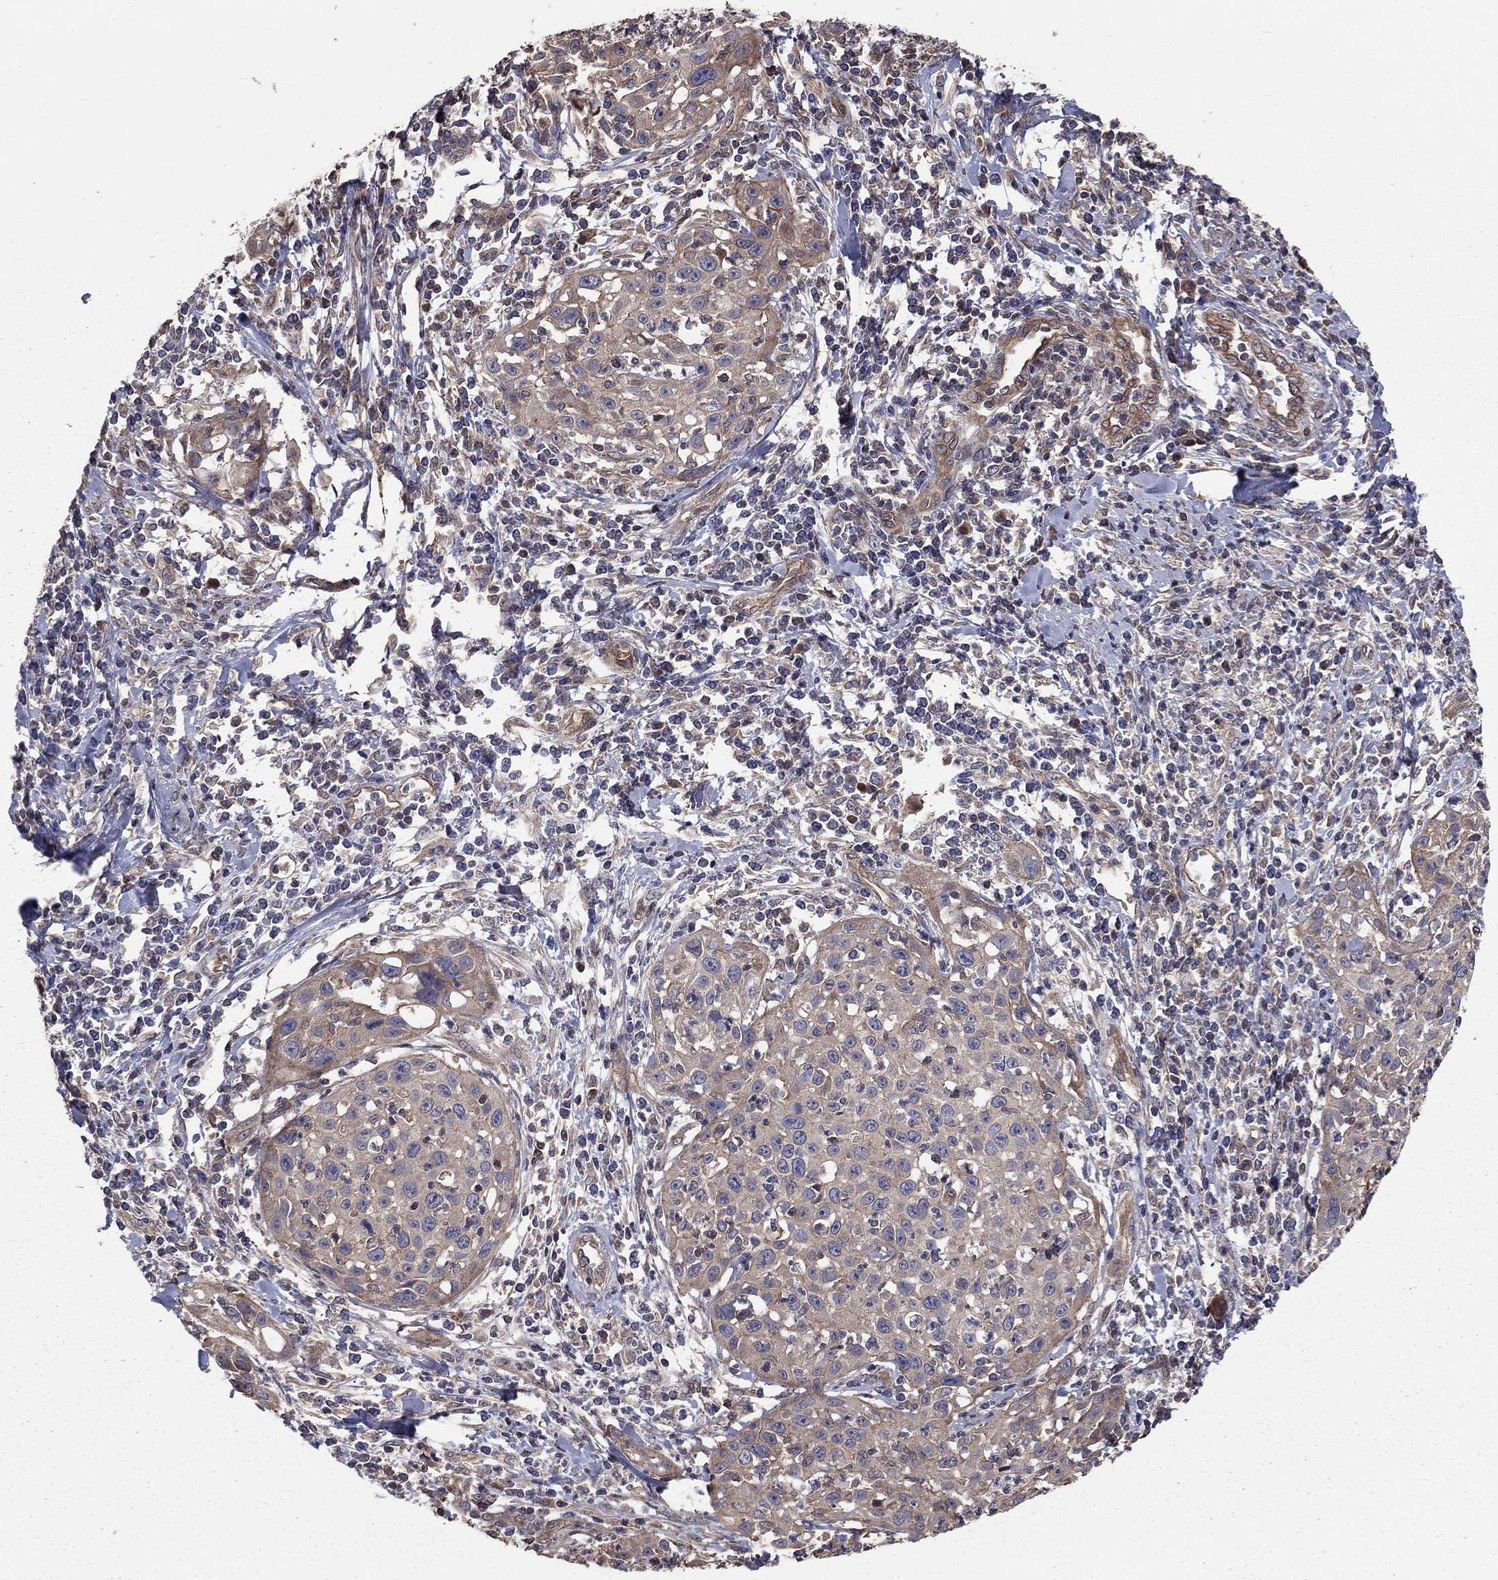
{"staining": {"intensity": "weak", "quantity": "<25%", "location": "cytoplasmic/membranous"}, "tissue": "cervical cancer", "cell_type": "Tumor cells", "image_type": "cancer", "snomed": [{"axis": "morphology", "description": "Squamous cell carcinoma, NOS"}, {"axis": "topography", "description": "Cervix"}], "caption": "Tumor cells are negative for protein expression in human cervical squamous cell carcinoma. (DAB (3,3'-diaminobenzidine) immunohistochemistry visualized using brightfield microscopy, high magnification).", "gene": "BABAM2", "patient": {"sex": "female", "age": 26}}